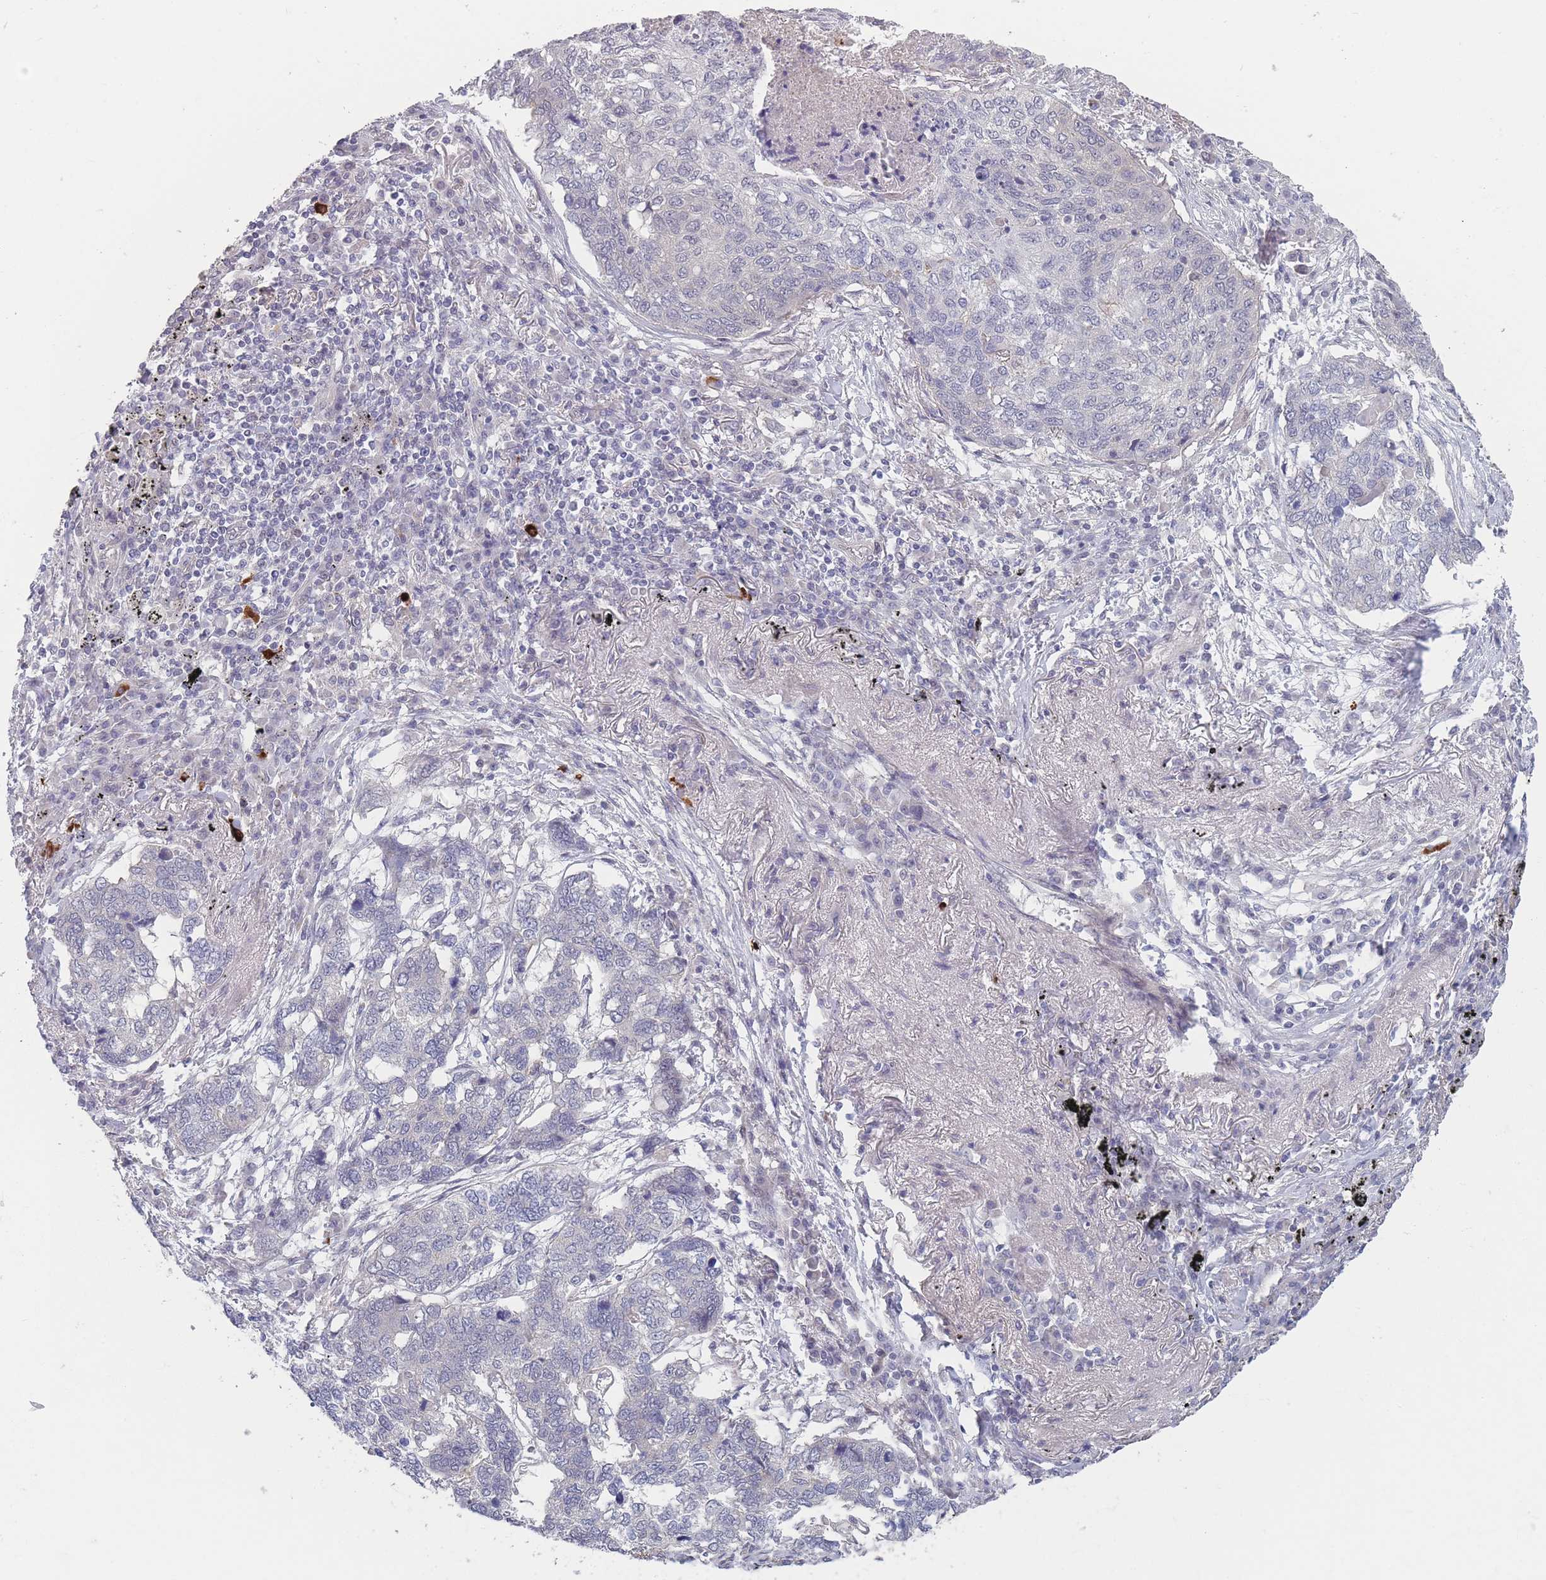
{"staining": {"intensity": "negative", "quantity": "none", "location": "none"}, "tissue": "lung cancer", "cell_type": "Tumor cells", "image_type": "cancer", "snomed": [{"axis": "morphology", "description": "Squamous cell carcinoma, NOS"}, {"axis": "topography", "description": "Lung"}], "caption": "Protein analysis of lung cancer (squamous cell carcinoma) shows no significant staining in tumor cells.", "gene": "ANKRD10", "patient": {"sex": "female", "age": 63}}